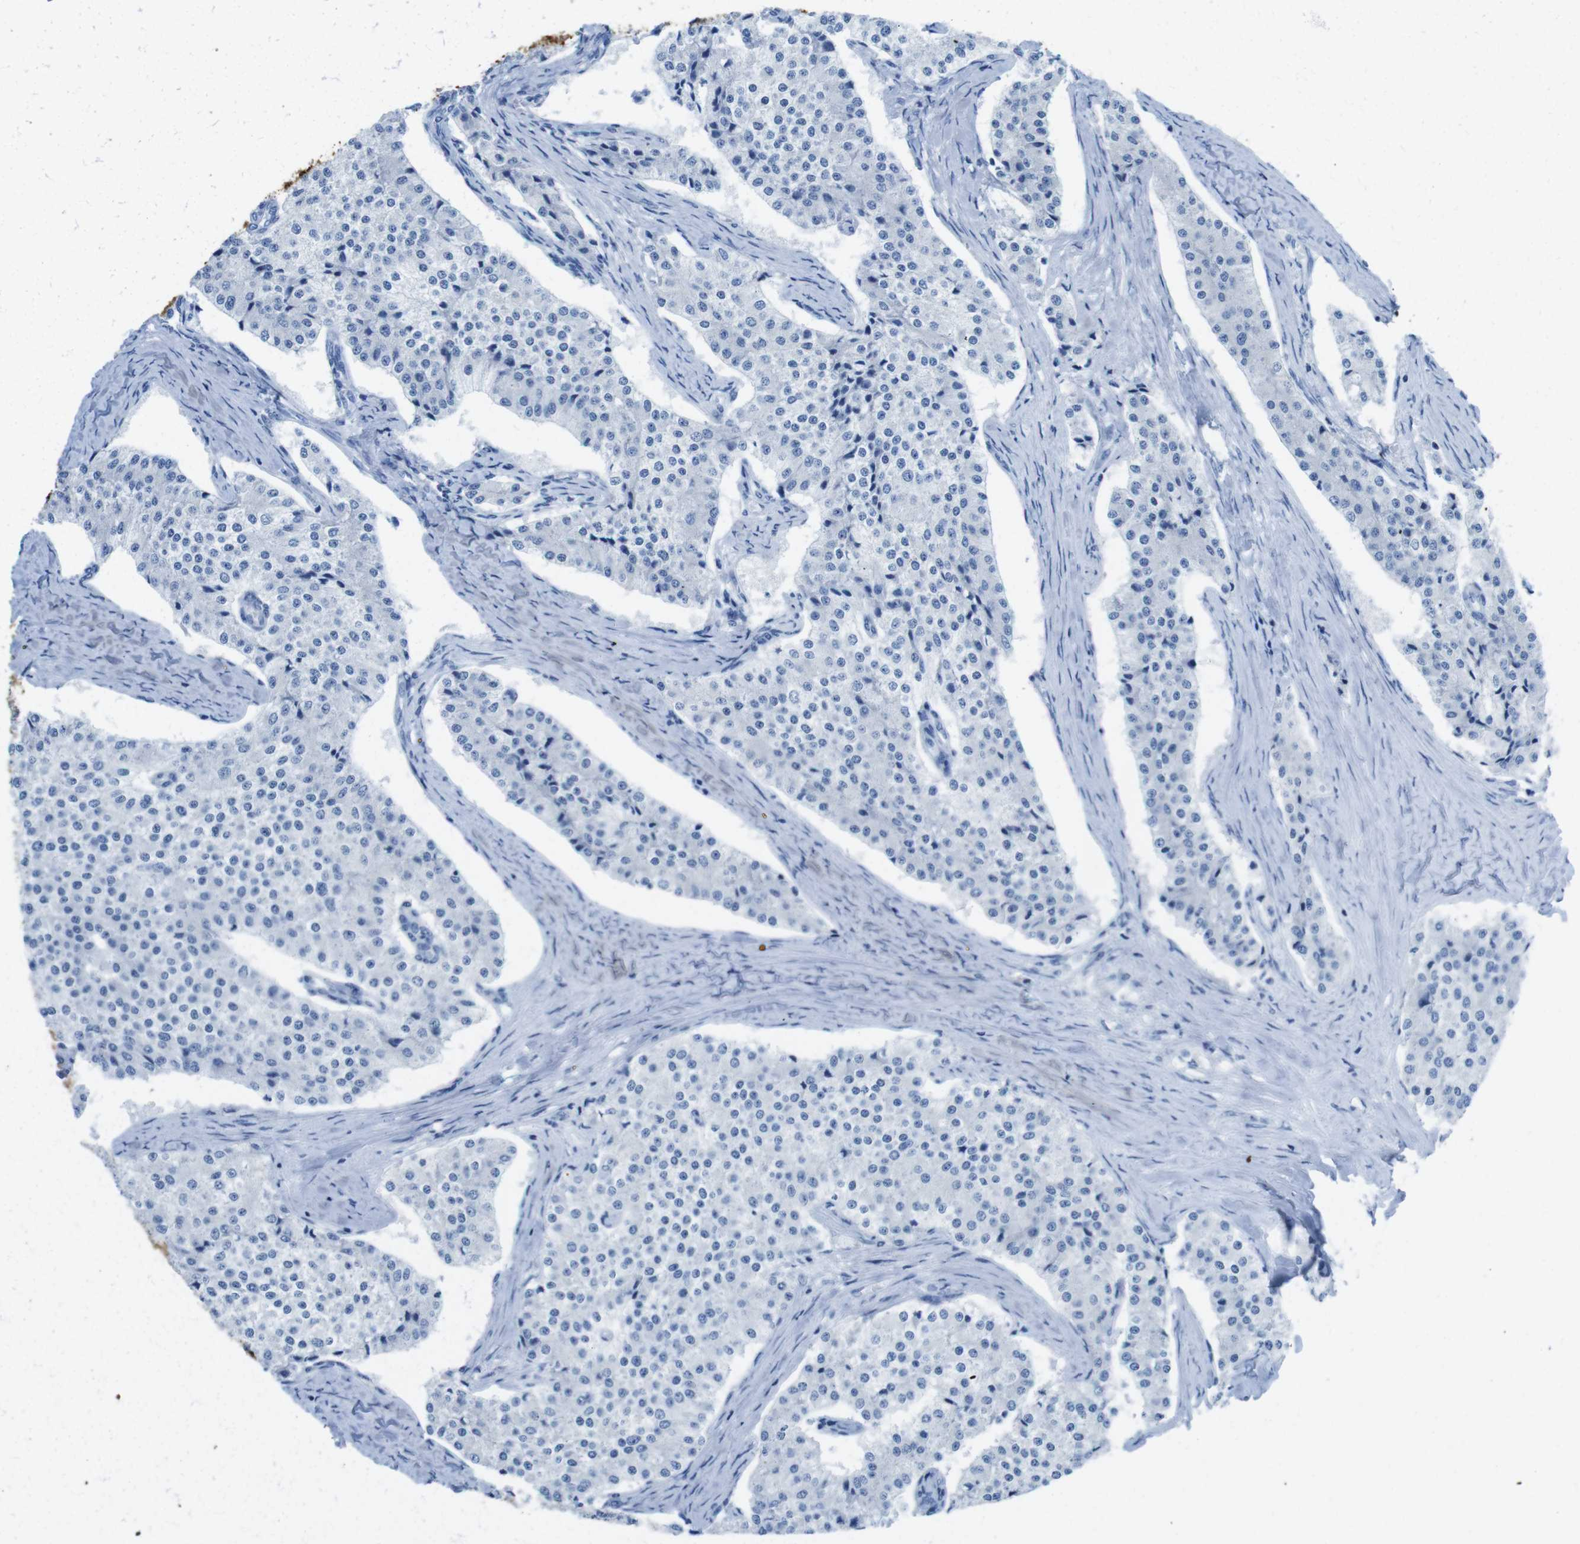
{"staining": {"intensity": "negative", "quantity": "none", "location": "none"}, "tissue": "carcinoid", "cell_type": "Tumor cells", "image_type": "cancer", "snomed": [{"axis": "morphology", "description": "Carcinoid, malignant, NOS"}, {"axis": "topography", "description": "Colon"}], "caption": "The photomicrograph reveals no staining of tumor cells in malignant carcinoid.", "gene": "GAP43", "patient": {"sex": "female", "age": 52}}